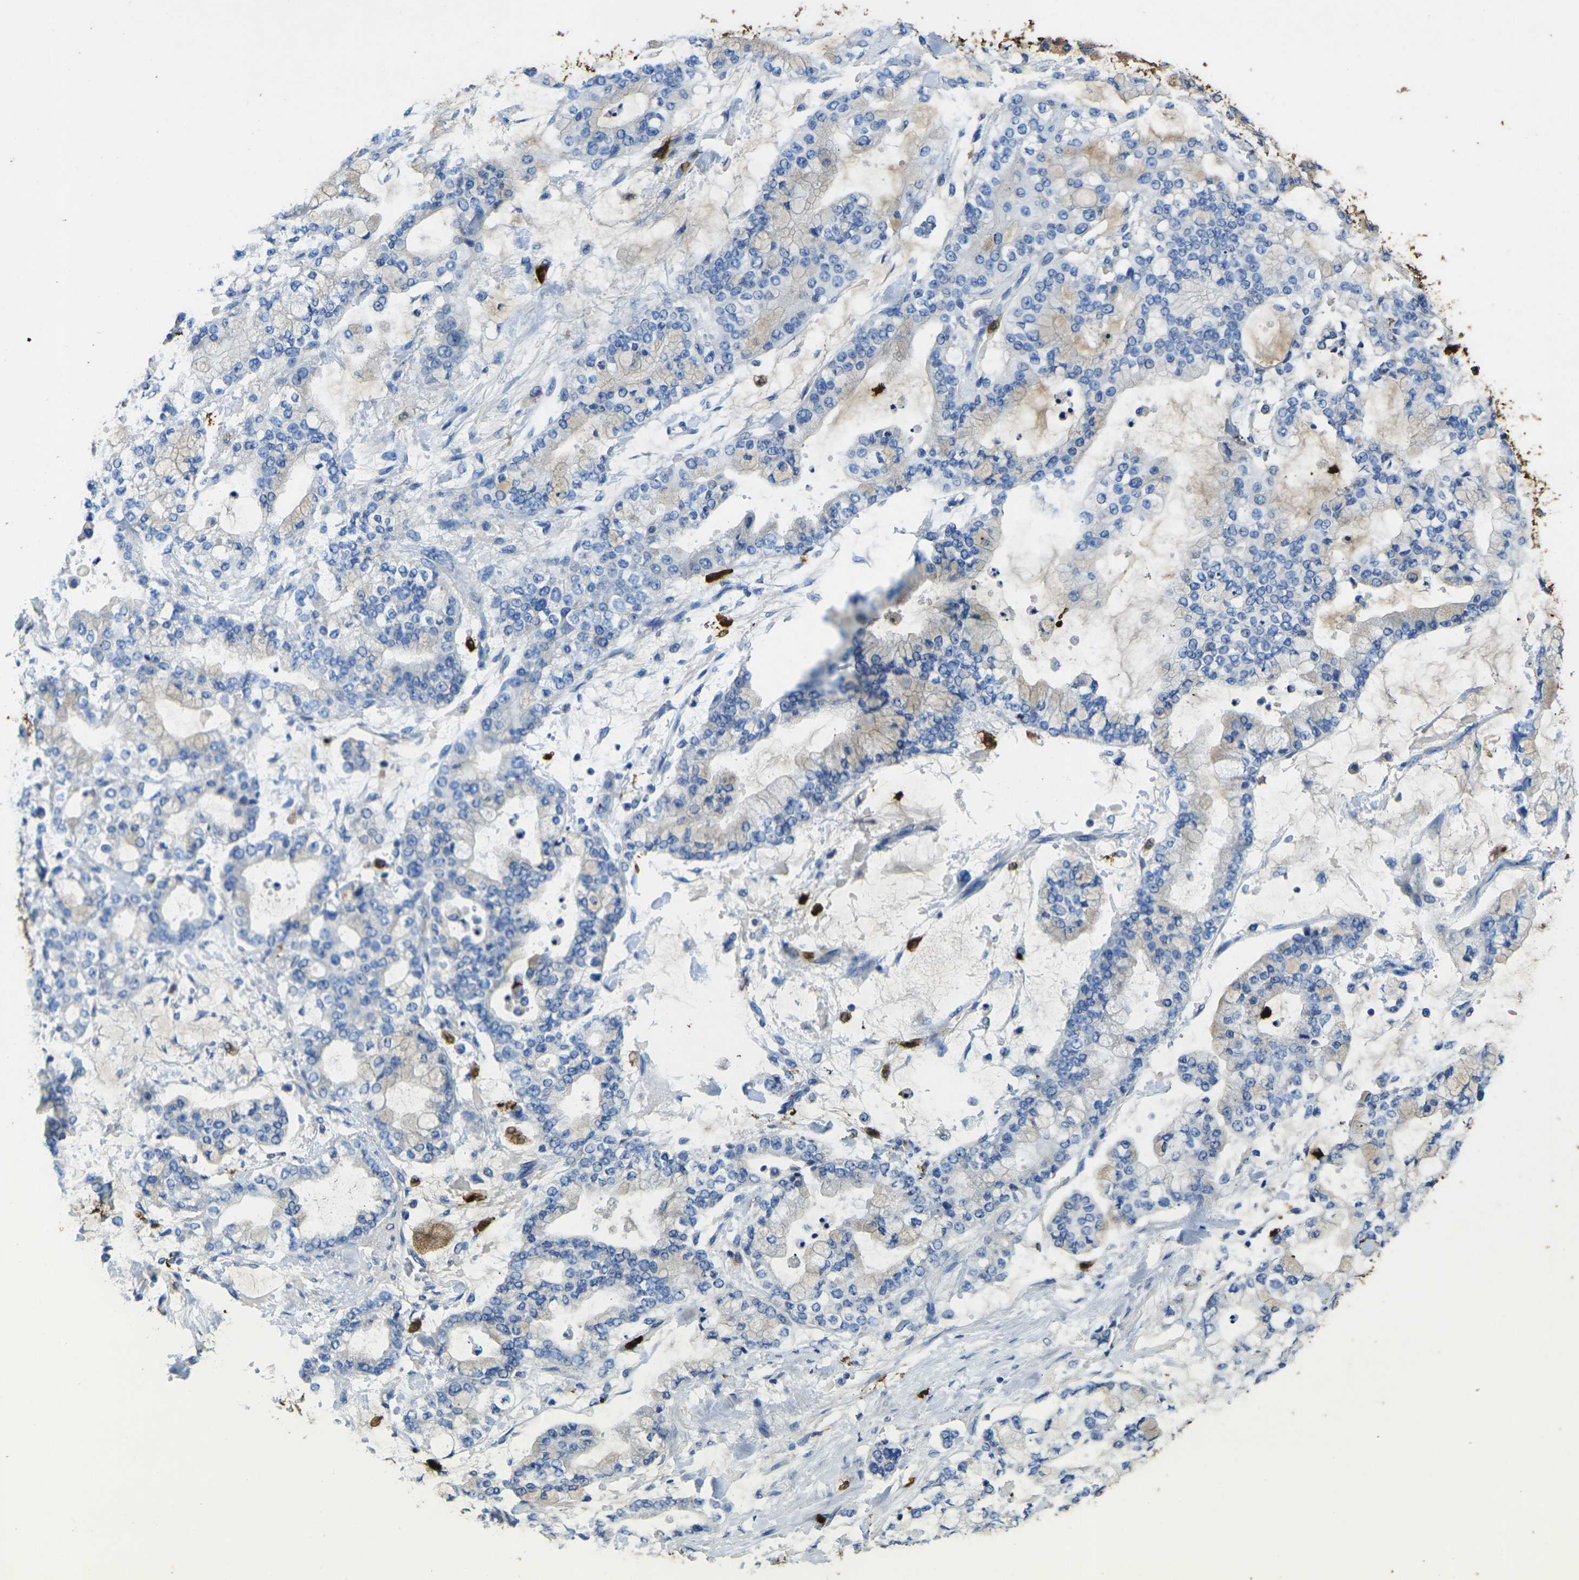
{"staining": {"intensity": "negative", "quantity": "none", "location": "none"}, "tissue": "stomach cancer", "cell_type": "Tumor cells", "image_type": "cancer", "snomed": [{"axis": "morphology", "description": "Normal tissue, NOS"}, {"axis": "morphology", "description": "Adenocarcinoma, NOS"}, {"axis": "topography", "description": "Stomach, upper"}, {"axis": "topography", "description": "Stomach"}], "caption": "Immunohistochemical staining of stomach cancer (adenocarcinoma) displays no significant expression in tumor cells. Nuclei are stained in blue.", "gene": "S100A9", "patient": {"sex": "male", "age": 76}}